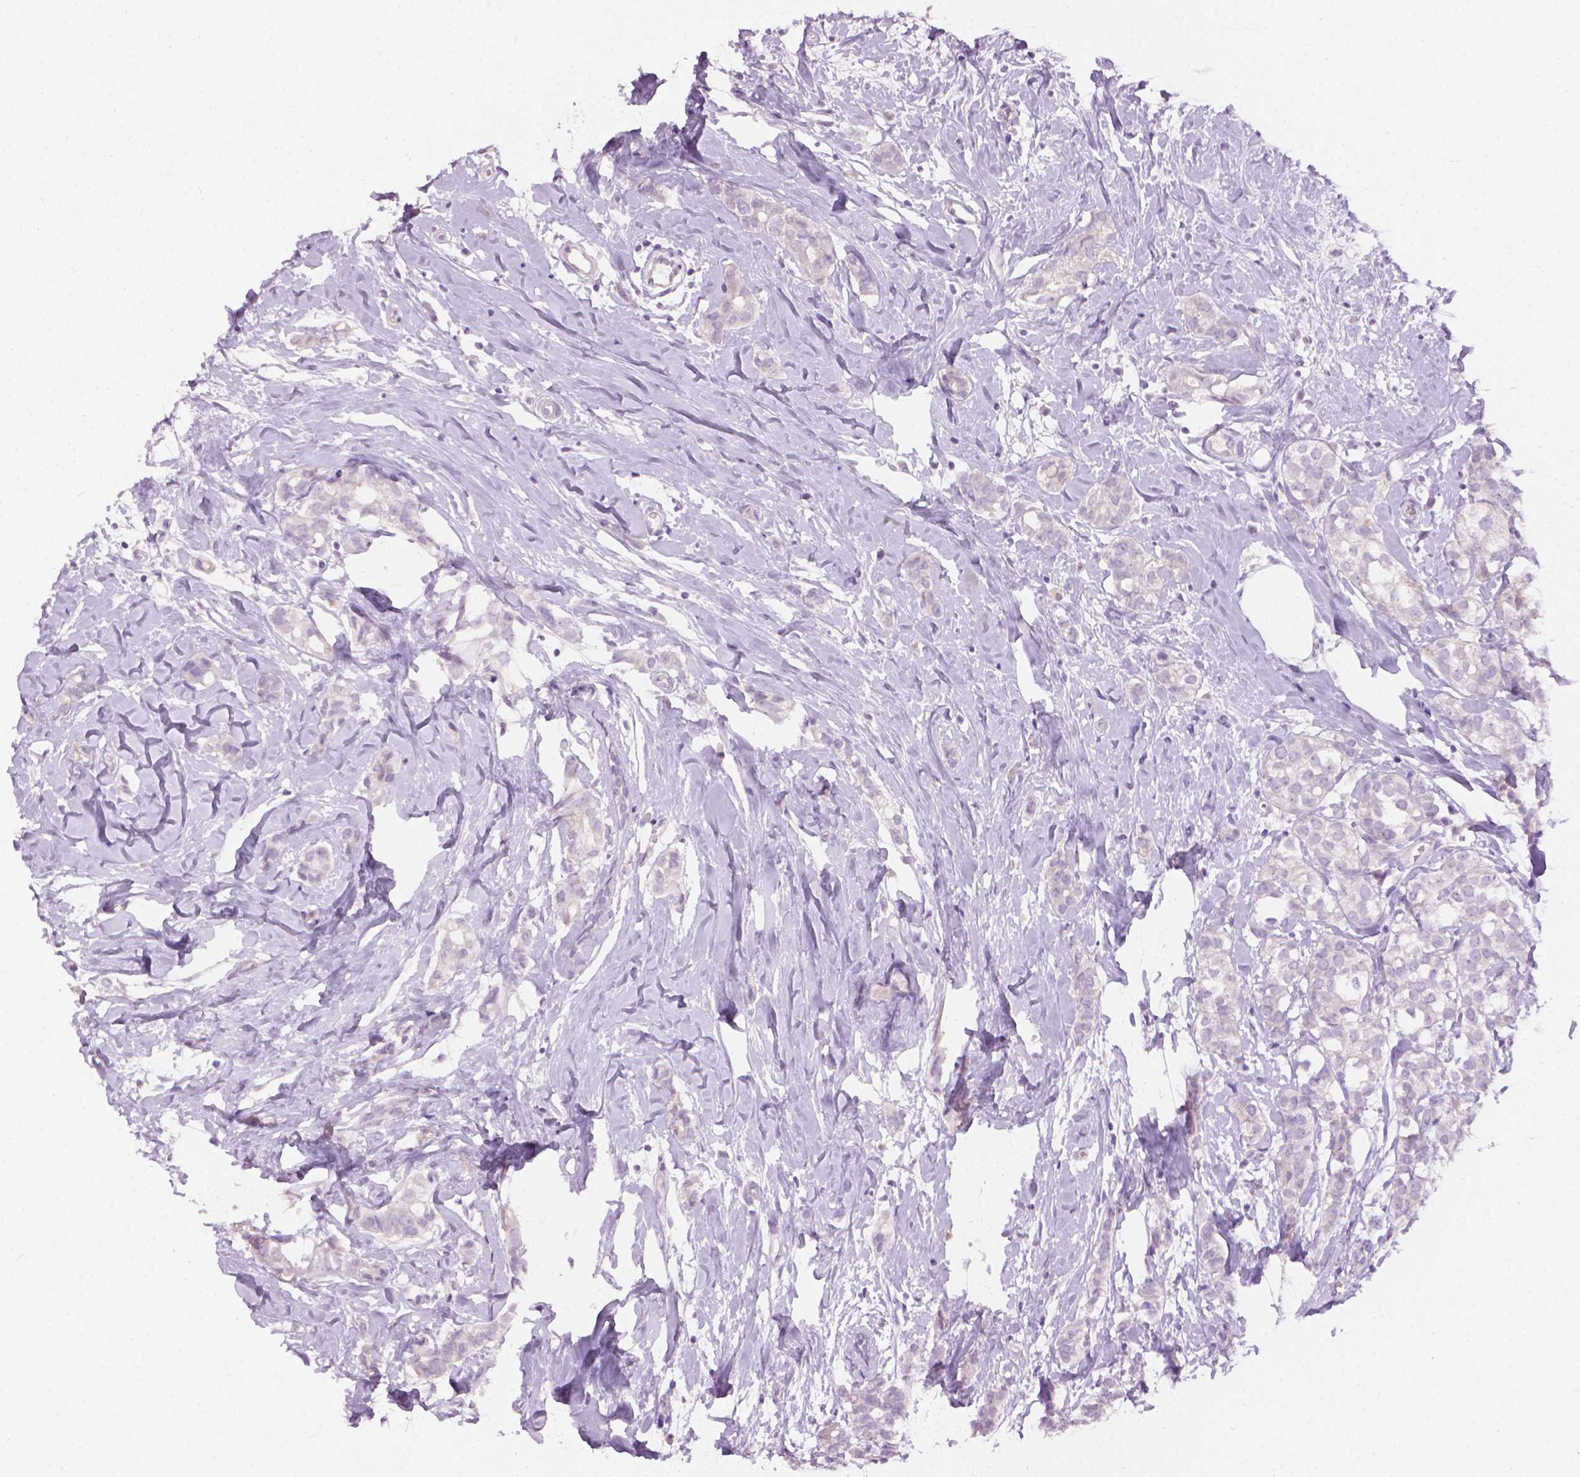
{"staining": {"intensity": "negative", "quantity": "none", "location": "none"}, "tissue": "breast cancer", "cell_type": "Tumor cells", "image_type": "cancer", "snomed": [{"axis": "morphology", "description": "Duct carcinoma"}, {"axis": "topography", "description": "Breast"}], "caption": "This is a image of IHC staining of intraductal carcinoma (breast), which shows no expression in tumor cells.", "gene": "MLANA", "patient": {"sex": "female", "age": 40}}